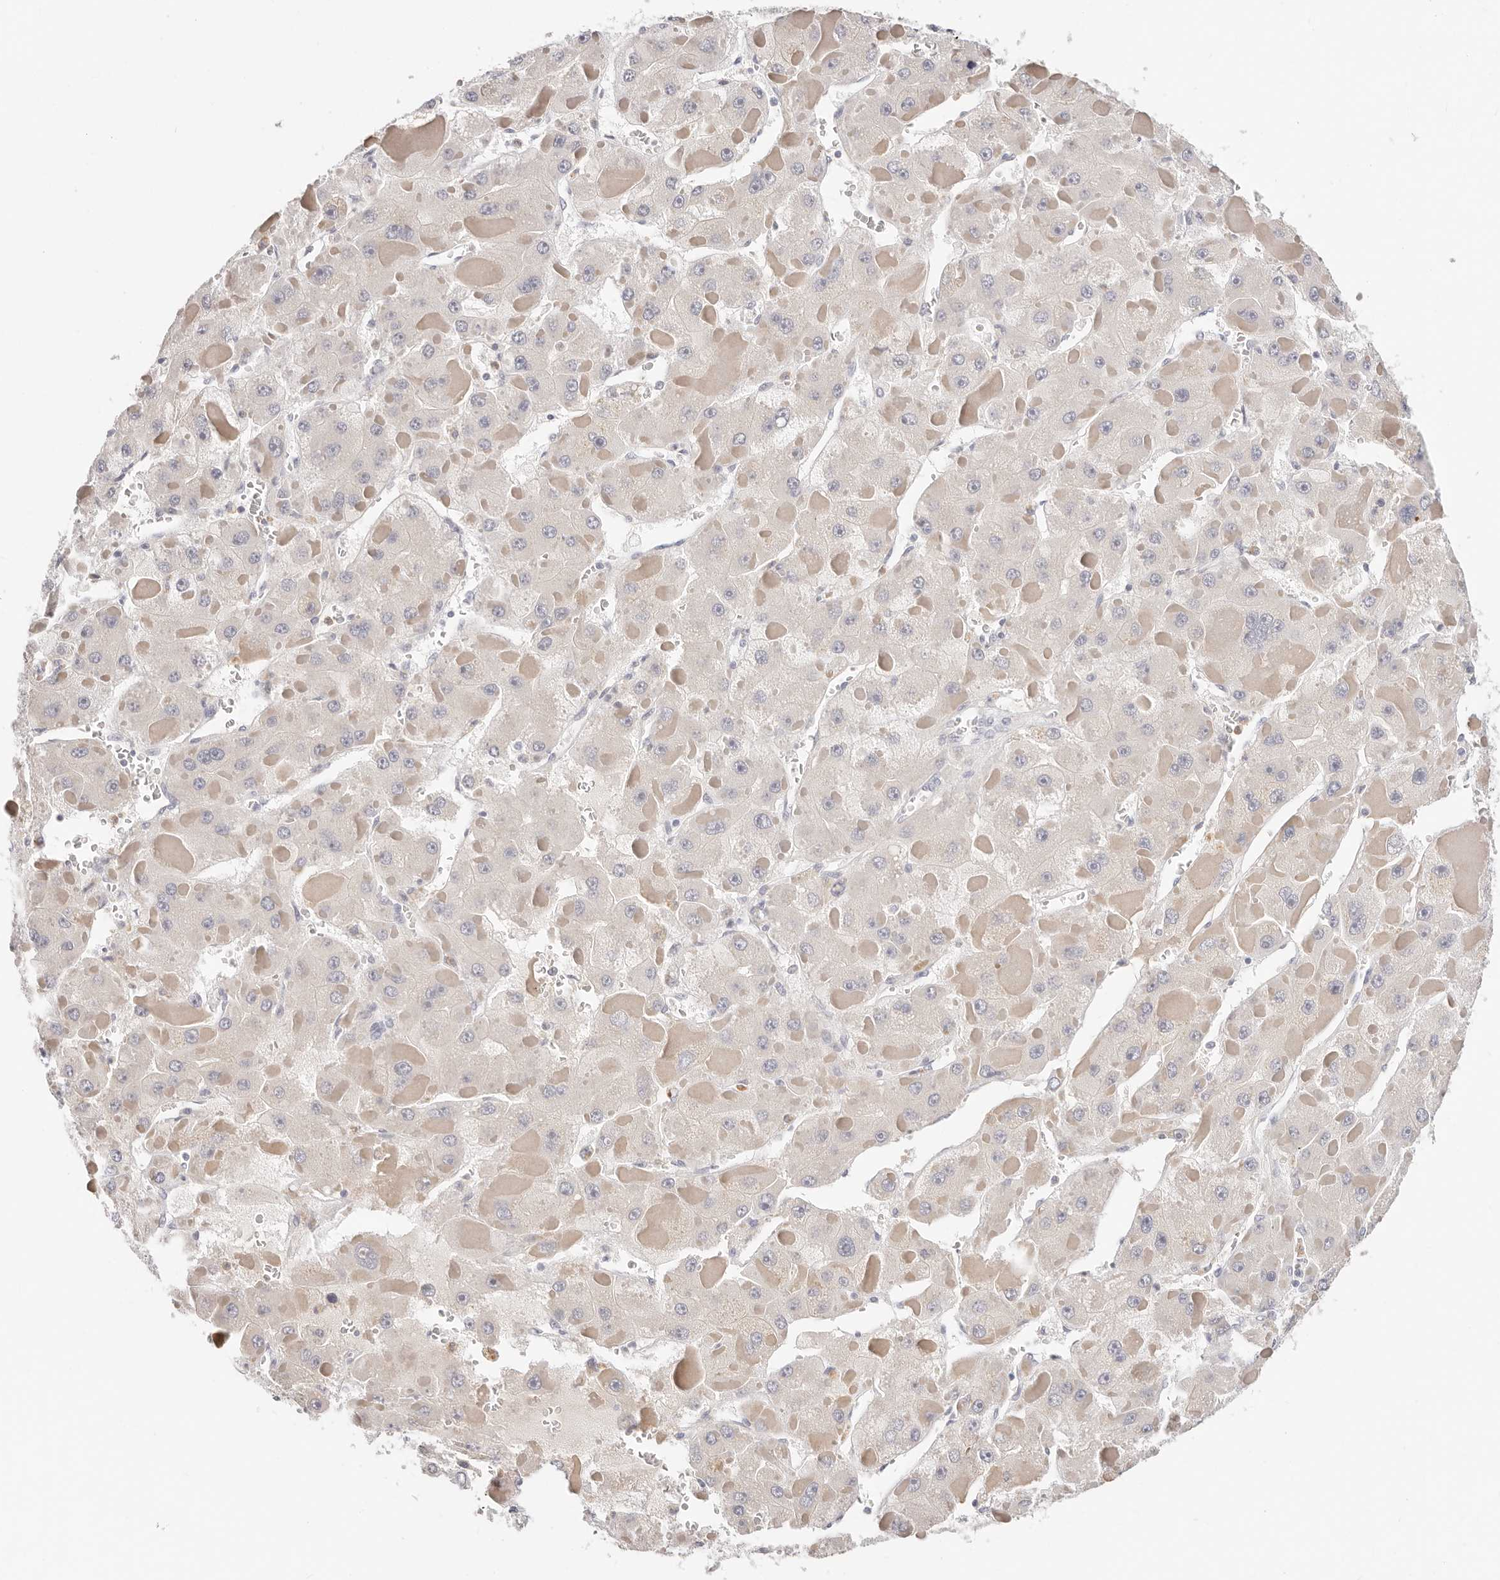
{"staining": {"intensity": "negative", "quantity": "none", "location": "none"}, "tissue": "liver cancer", "cell_type": "Tumor cells", "image_type": "cancer", "snomed": [{"axis": "morphology", "description": "Carcinoma, Hepatocellular, NOS"}, {"axis": "topography", "description": "Liver"}], "caption": "The photomicrograph displays no significant staining in tumor cells of liver cancer.", "gene": "ASCL1", "patient": {"sex": "female", "age": 73}}